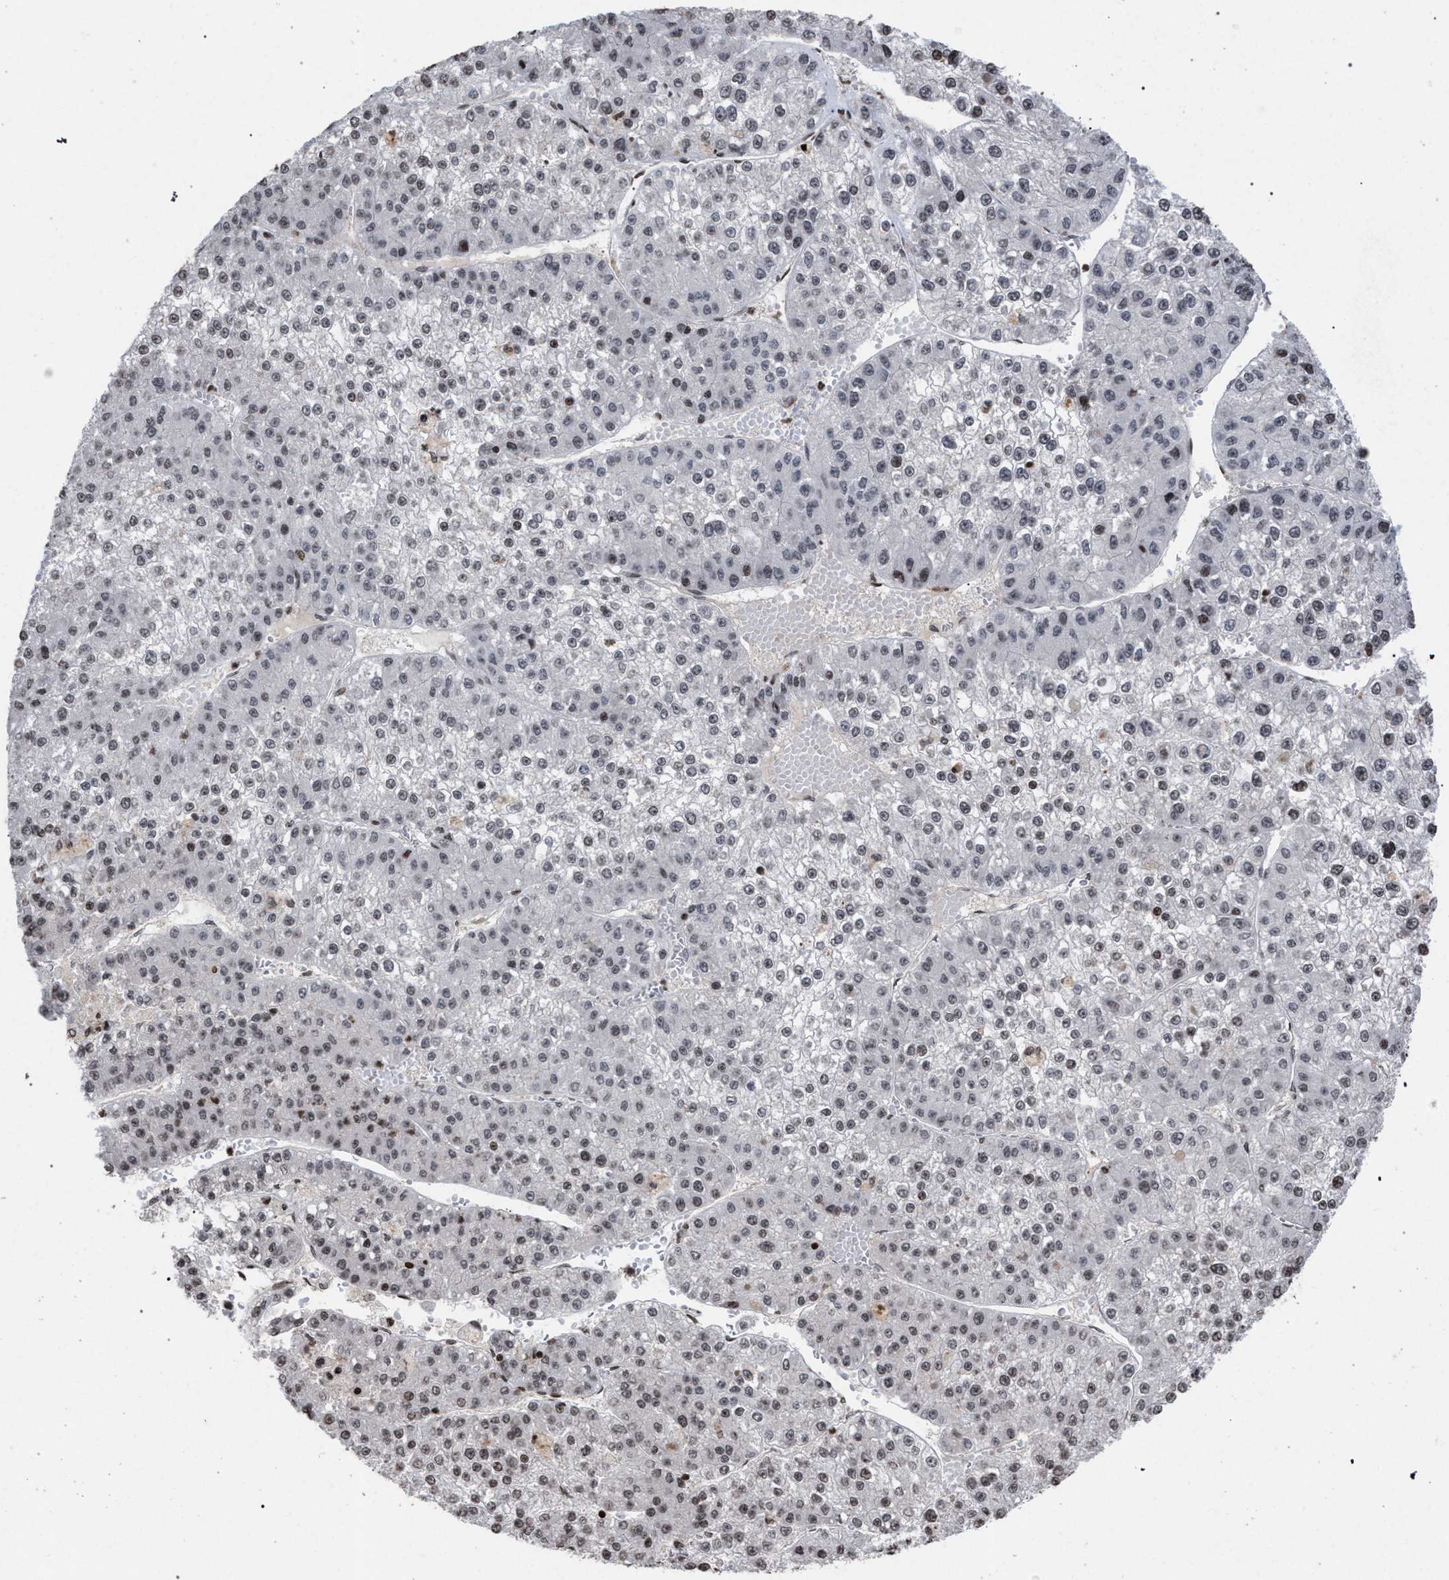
{"staining": {"intensity": "weak", "quantity": "25%-75%", "location": "nuclear"}, "tissue": "liver cancer", "cell_type": "Tumor cells", "image_type": "cancer", "snomed": [{"axis": "morphology", "description": "Carcinoma, Hepatocellular, NOS"}, {"axis": "topography", "description": "Liver"}], "caption": "Protein staining reveals weak nuclear positivity in about 25%-75% of tumor cells in liver cancer.", "gene": "FOXD3", "patient": {"sex": "female", "age": 73}}